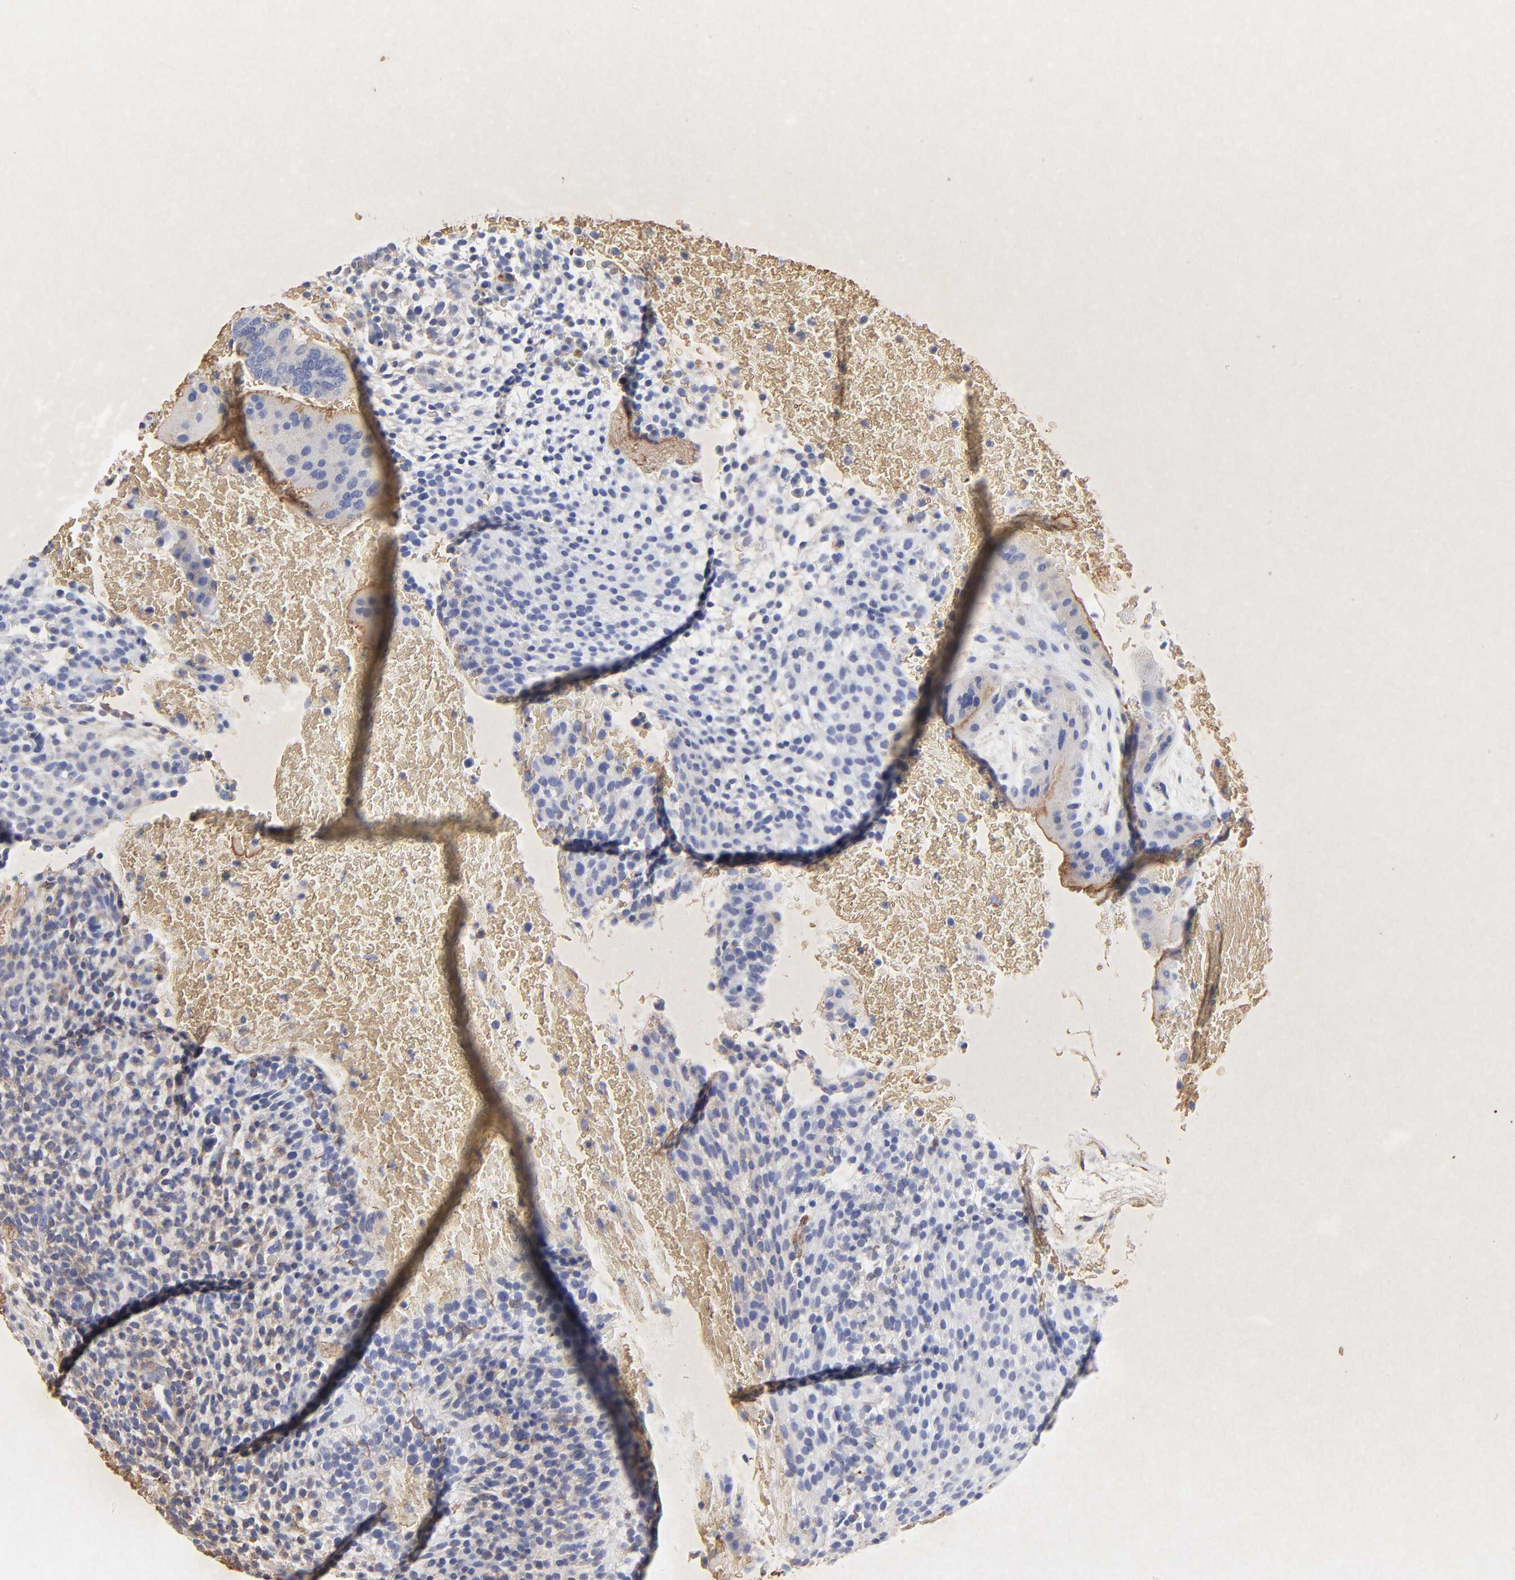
{"staining": {"intensity": "negative", "quantity": "none", "location": "none"}, "tissue": "placenta", "cell_type": "Decidual cells", "image_type": "normal", "snomed": [{"axis": "morphology", "description": "Normal tissue, NOS"}, {"axis": "topography", "description": "Placenta"}], "caption": "Immunohistochemistry (IHC) image of unremarkable placenta: placenta stained with DAB (3,3'-diaminobenzidine) shows no significant protein positivity in decidual cells. (DAB immunohistochemistry visualized using brightfield microscopy, high magnification).", "gene": "PAG1", "patient": {"sex": "female", "age": 19}}